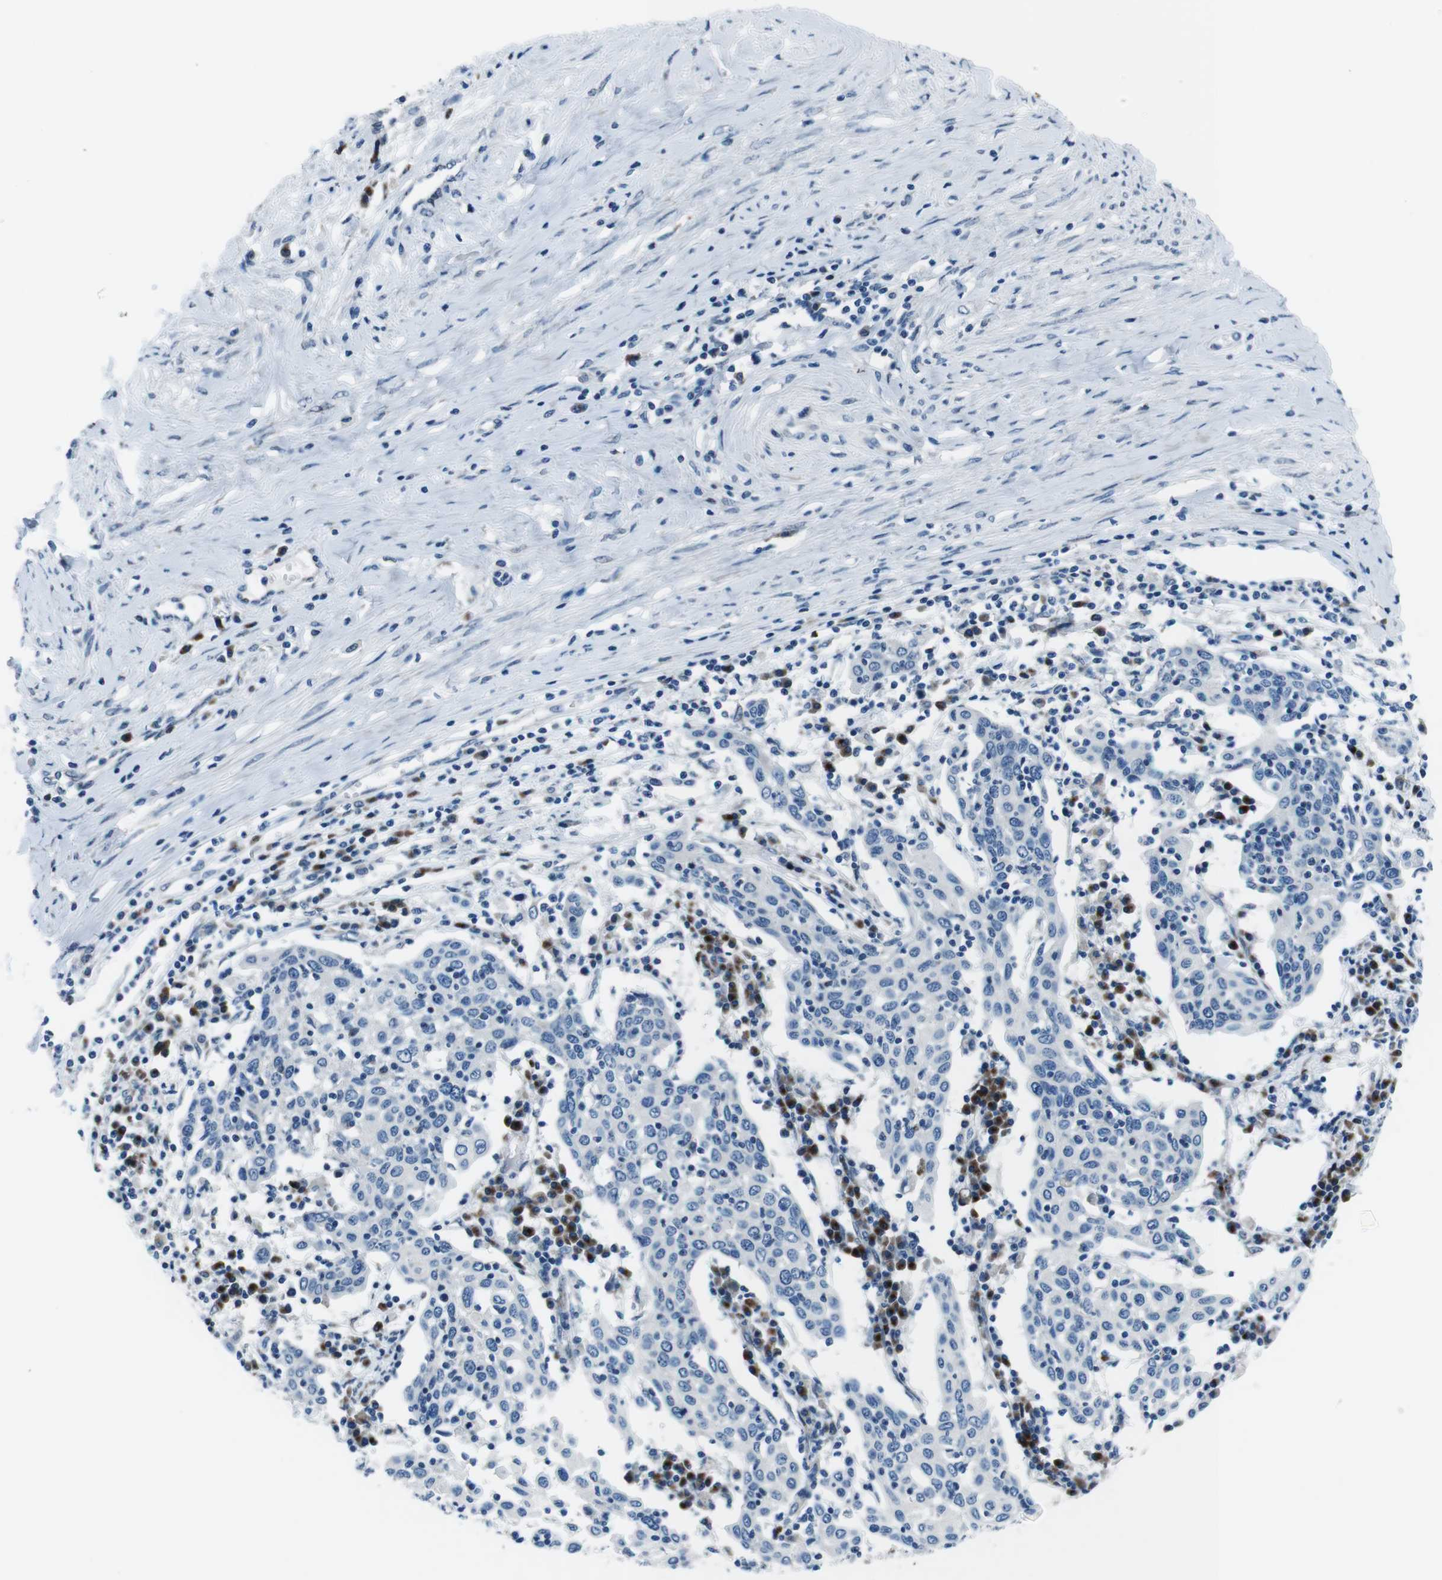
{"staining": {"intensity": "negative", "quantity": "none", "location": "none"}, "tissue": "cervical cancer", "cell_type": "Tumor cells", "image_type": "cancer", "snomed": [{"axis": "morphology", "description": "Squamous cell carcinoma, NOS"}, {"axis": "topography", "description": "Cervix"}], "caption": "High power microscopy histopathology image of an immunohistochemistry (IHC) image of cervical cancer, revealing no significant positivity in tumor cells.", "gene": "NUCB2", "patient": {"sex": "female", "age": 40}}